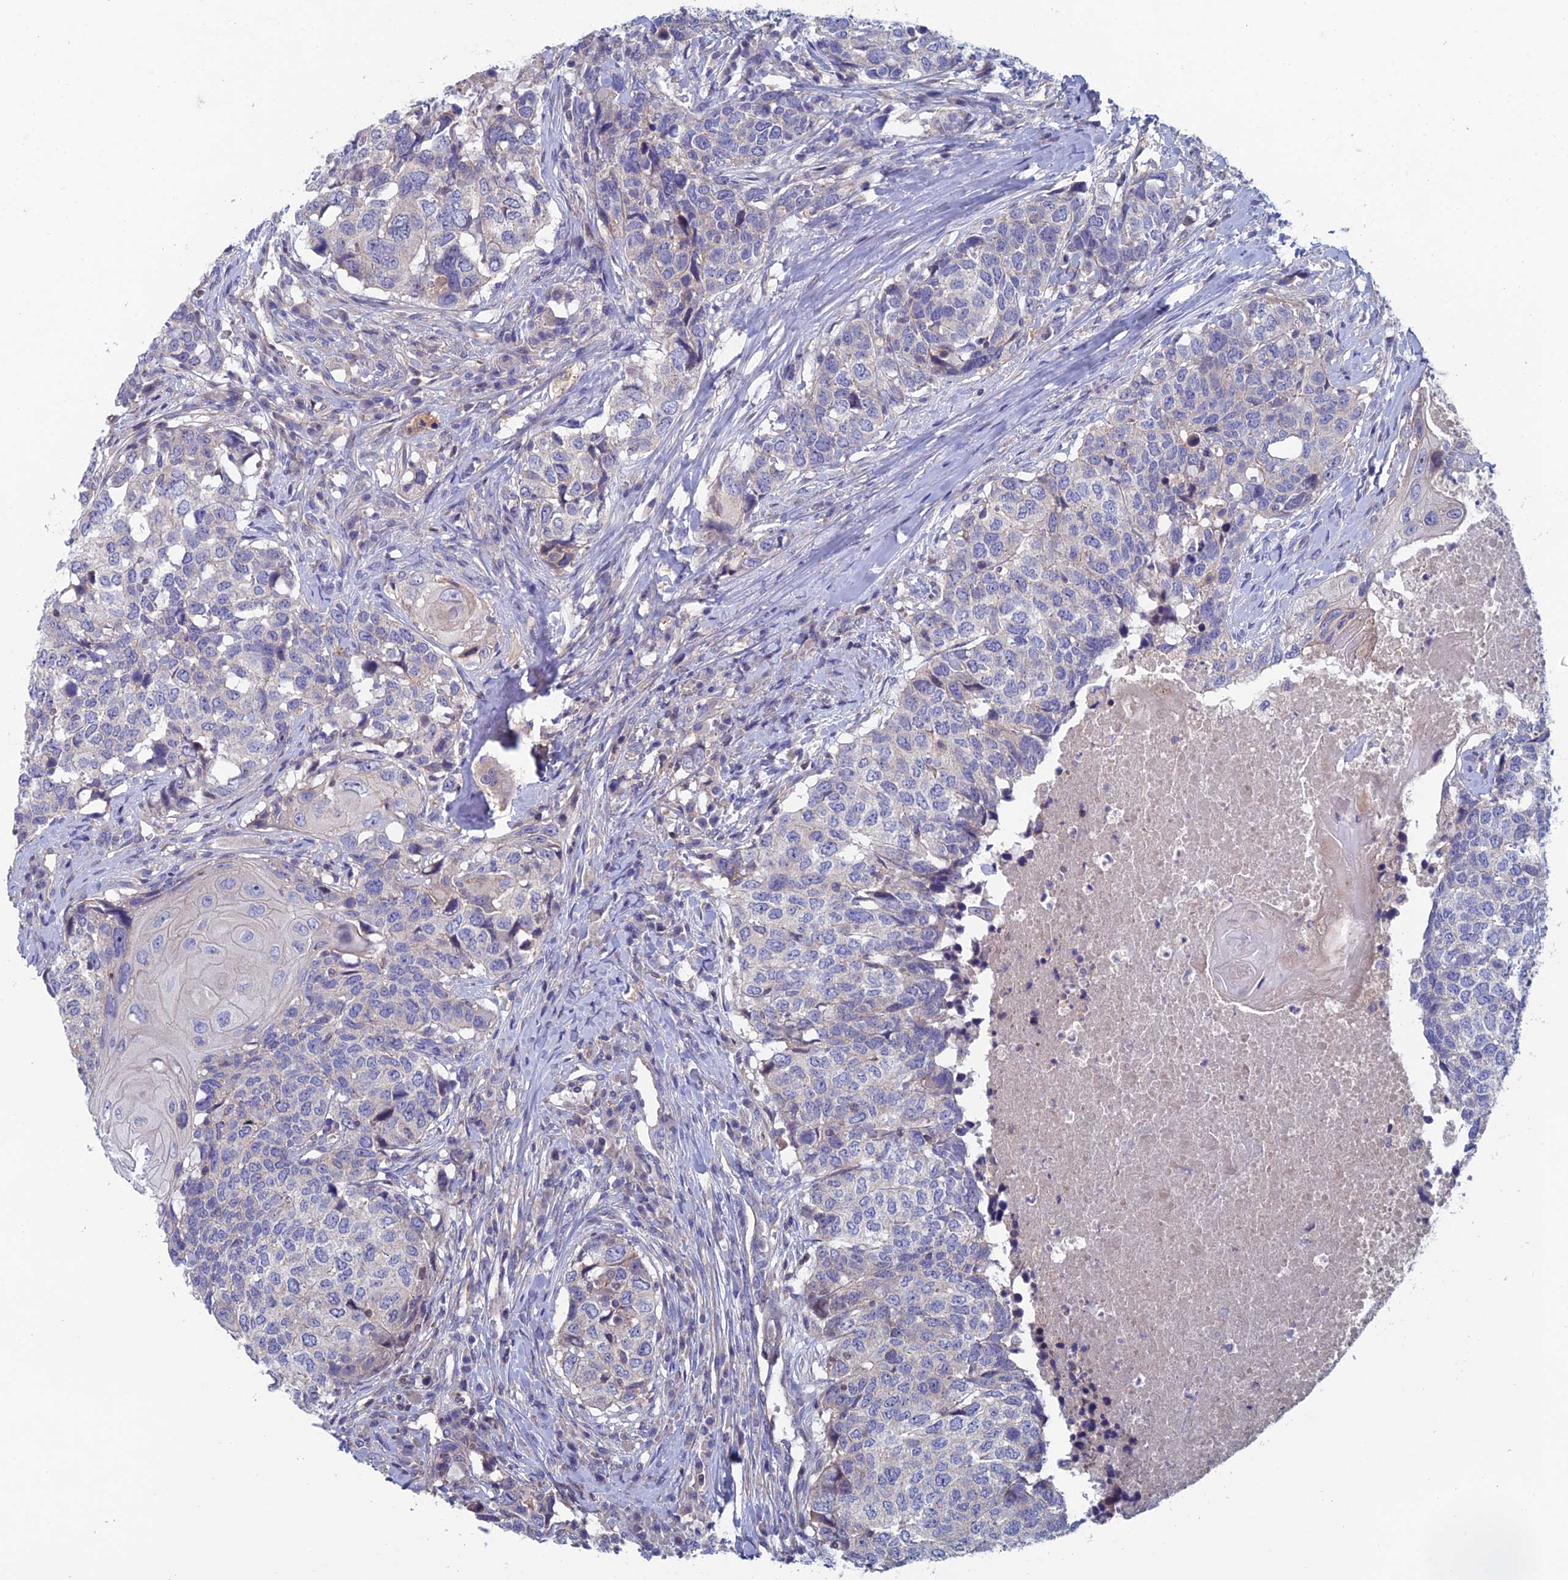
{"staining": {"intensity": "negative", "quantity": "none", "location": "none"}, "tissue": "head and neck cancer", "cell_type": "Tumor cells", "image_type": "cancer", "snomed": [{"axis": "morphology", "description": "Squamous cell carcinoma, NOS"}, {"axis": "topography", "description": "Head-Neck"}], "caption": "This is an IHC photomicrograph of head and neck squamous cell carcinoma. There is no expression in tumor cells.", "gene": "USP37", "patient": {"sex": "male", "age": 66}}